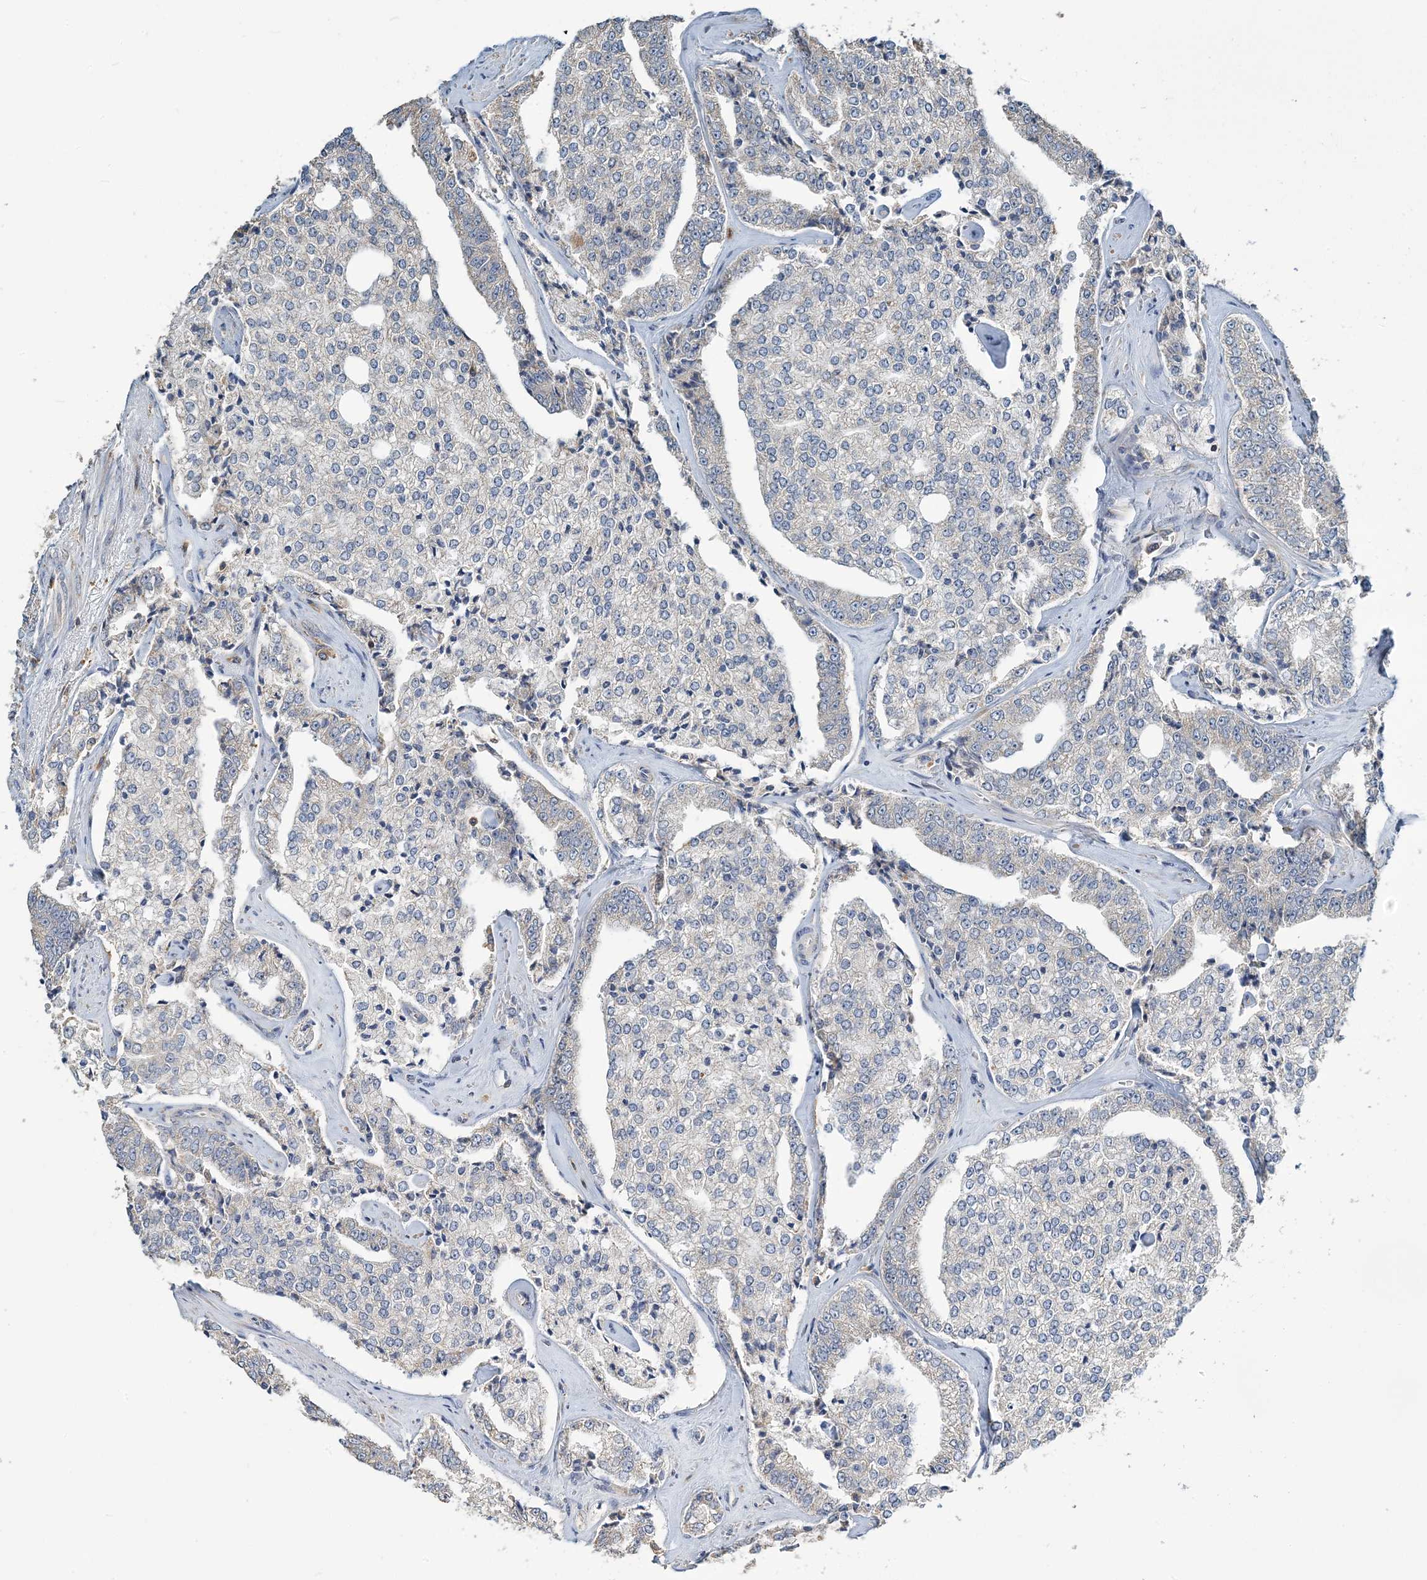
{"staining": {"intensity": "negative", "quantity": "none", "location": "none"}, "tissue": "prostate cancer", "cell_type": "Tumor cells", "image_type": "cancer", "snomed": [{"axis": "morphology", "description": "Adenocarcinoma, High grade"}, {"axis": "topography", "description": "Prostate"}], "caption": "The micrograph shows no significant staining in tumor cells of prostate cancer.", "gene": "TMLHE", "patient": {"sex": "male", "age": 71}}